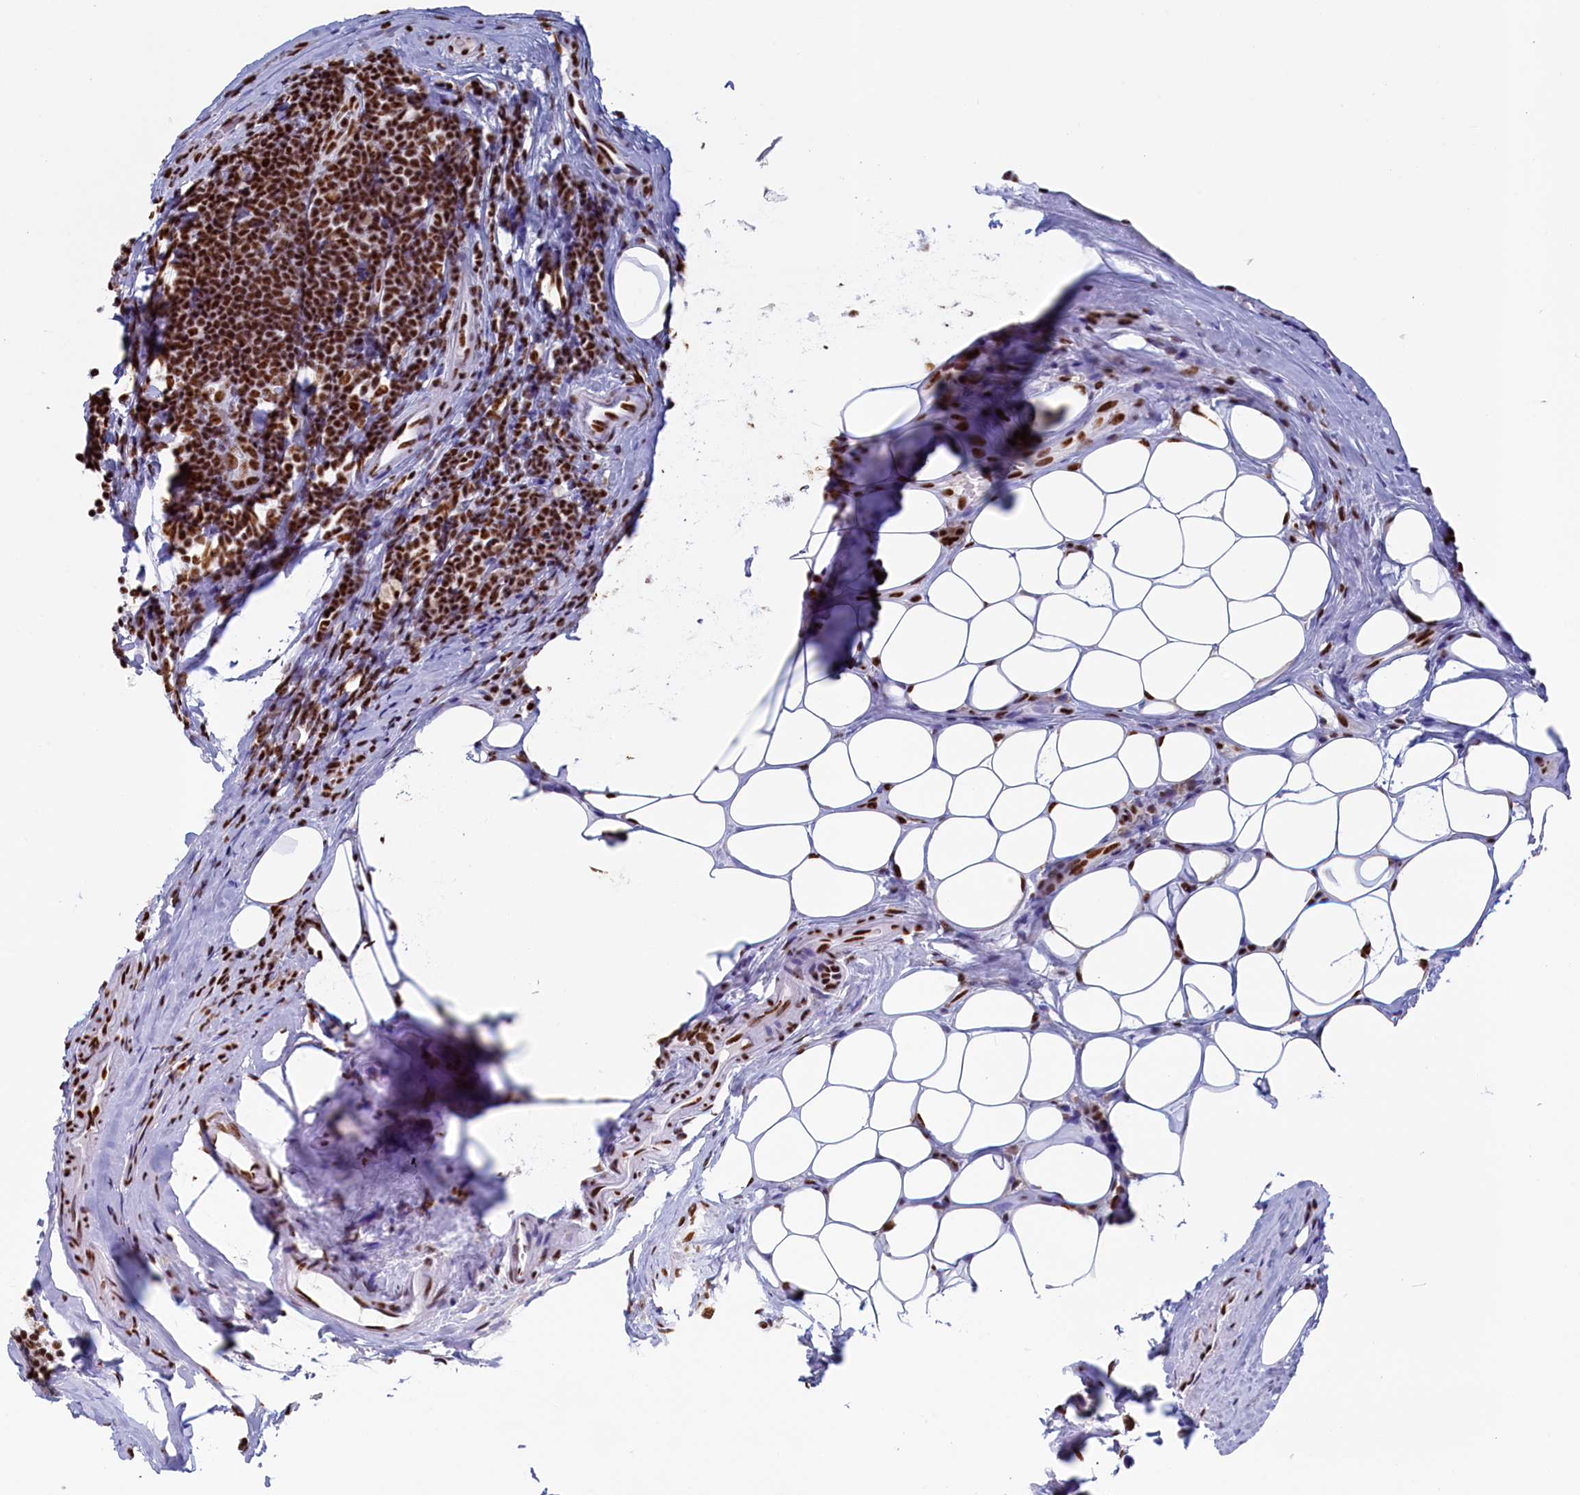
{"staining": {"intensity": "moderate", "quantity": ">75%", "location": "nuclear"}, "tissue": "tonsil", "cell_type": "Germinal center cells", "image_type": "normal", "snomed": [{"axis": "morphology", "description": "Normal tissue, NOS"}, {"axis": "topography", "description": "Tonsil"}], "caption": "This micrograph exhibits IHC staining of benign tonsil, with medium moderate nuclear expression in about >75% of germinal center cells.", "gene": "MOSPD3", "patient": {"sex": "male", "age": 37}}